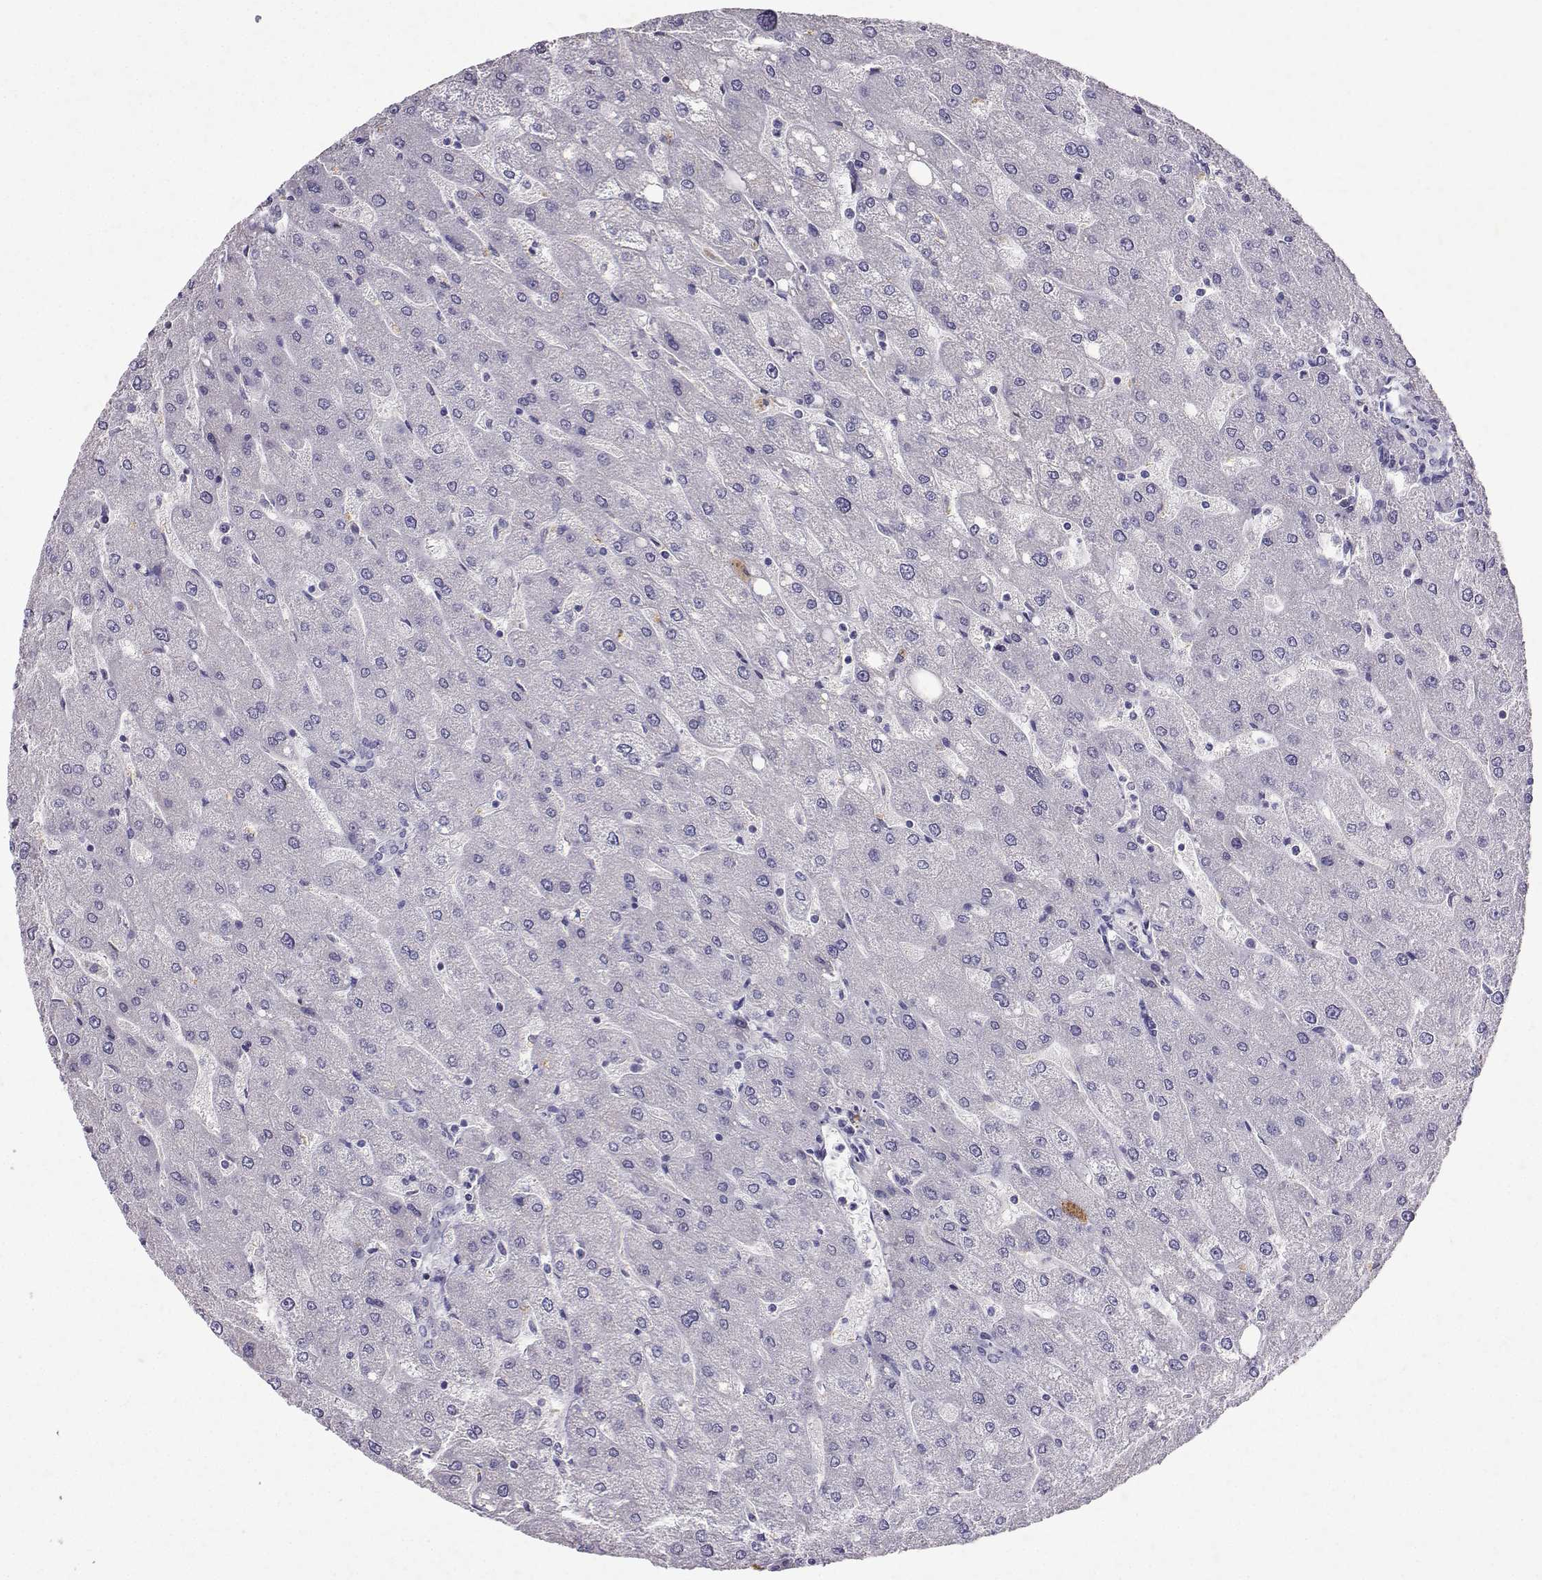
{"staining": {"intensity": "negative", "quantity": "none", "location": "none"}, "tissue": "liver", "cell_type": "Cholangiocytes", "image_type": "normal", "snomed": [{"axis": "morphology", "description": "Normal tissue, NOS"}, {"axis": "topography", "description": "Liver"}], "caption": "The histopathology image reveals no staining of cholangiocytes in benign liver.", "gene": "GRIK4", "patient": {"sex": "male", "age": 67}}